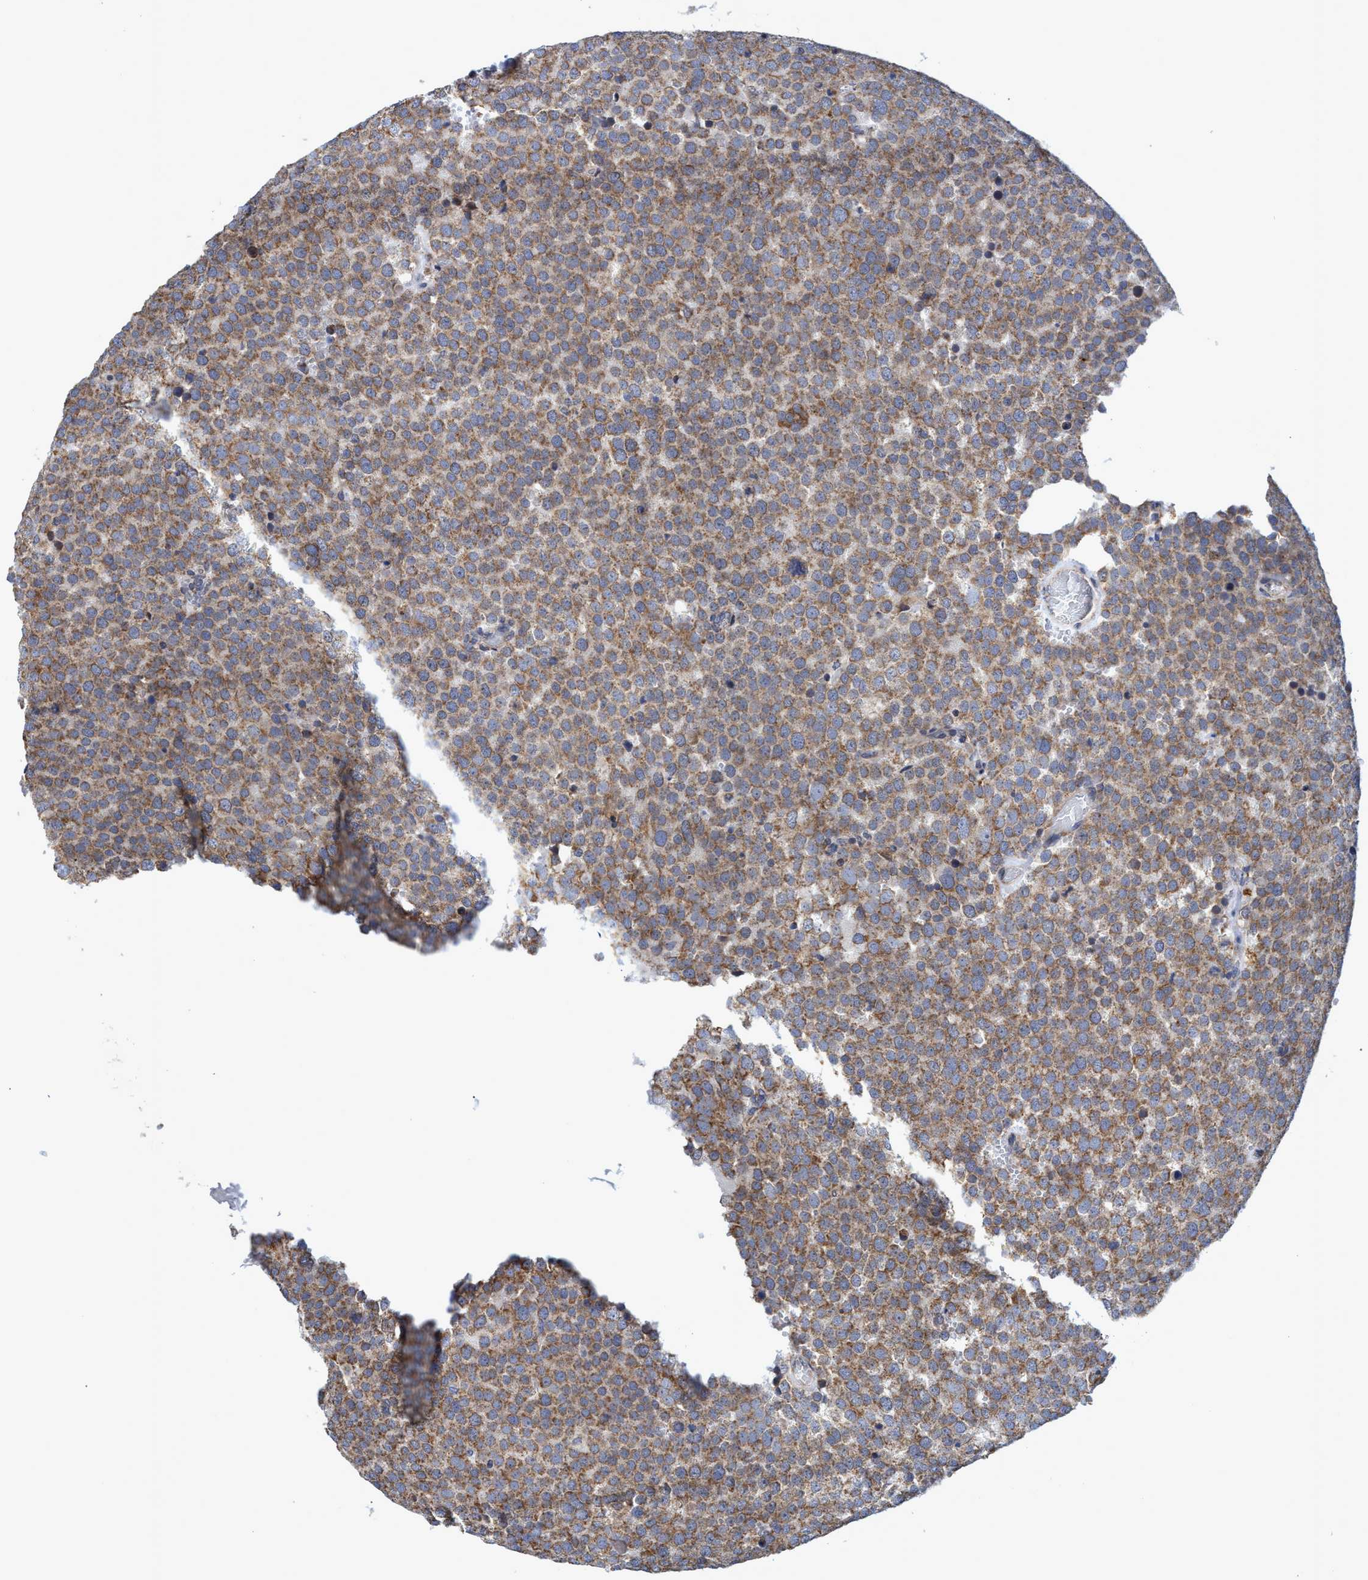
{"staining": {"intensity": "moderate", "quantity": ">75%", "location": "cytoplasmic/membranous"}, "tissue": "testis cancer", "cell_type": "Tumor cells", "image_type": "cancer", "snomed": [{"axis": "morphology", "description": "Normal tissue, NOS"}, {"axis": "morphology", "description": "Seminoma, NOS"}, {"axis": "topography", "description": "Testis"}], "caption": "Testis seminoma was stained to show a protein in brown. There is medium levels of moderate cytoplasmic/membranous positivity in approximately >75% of tumor cells.", "gene": "NAT16", "patient": {"sex": "male", "age": 71}}